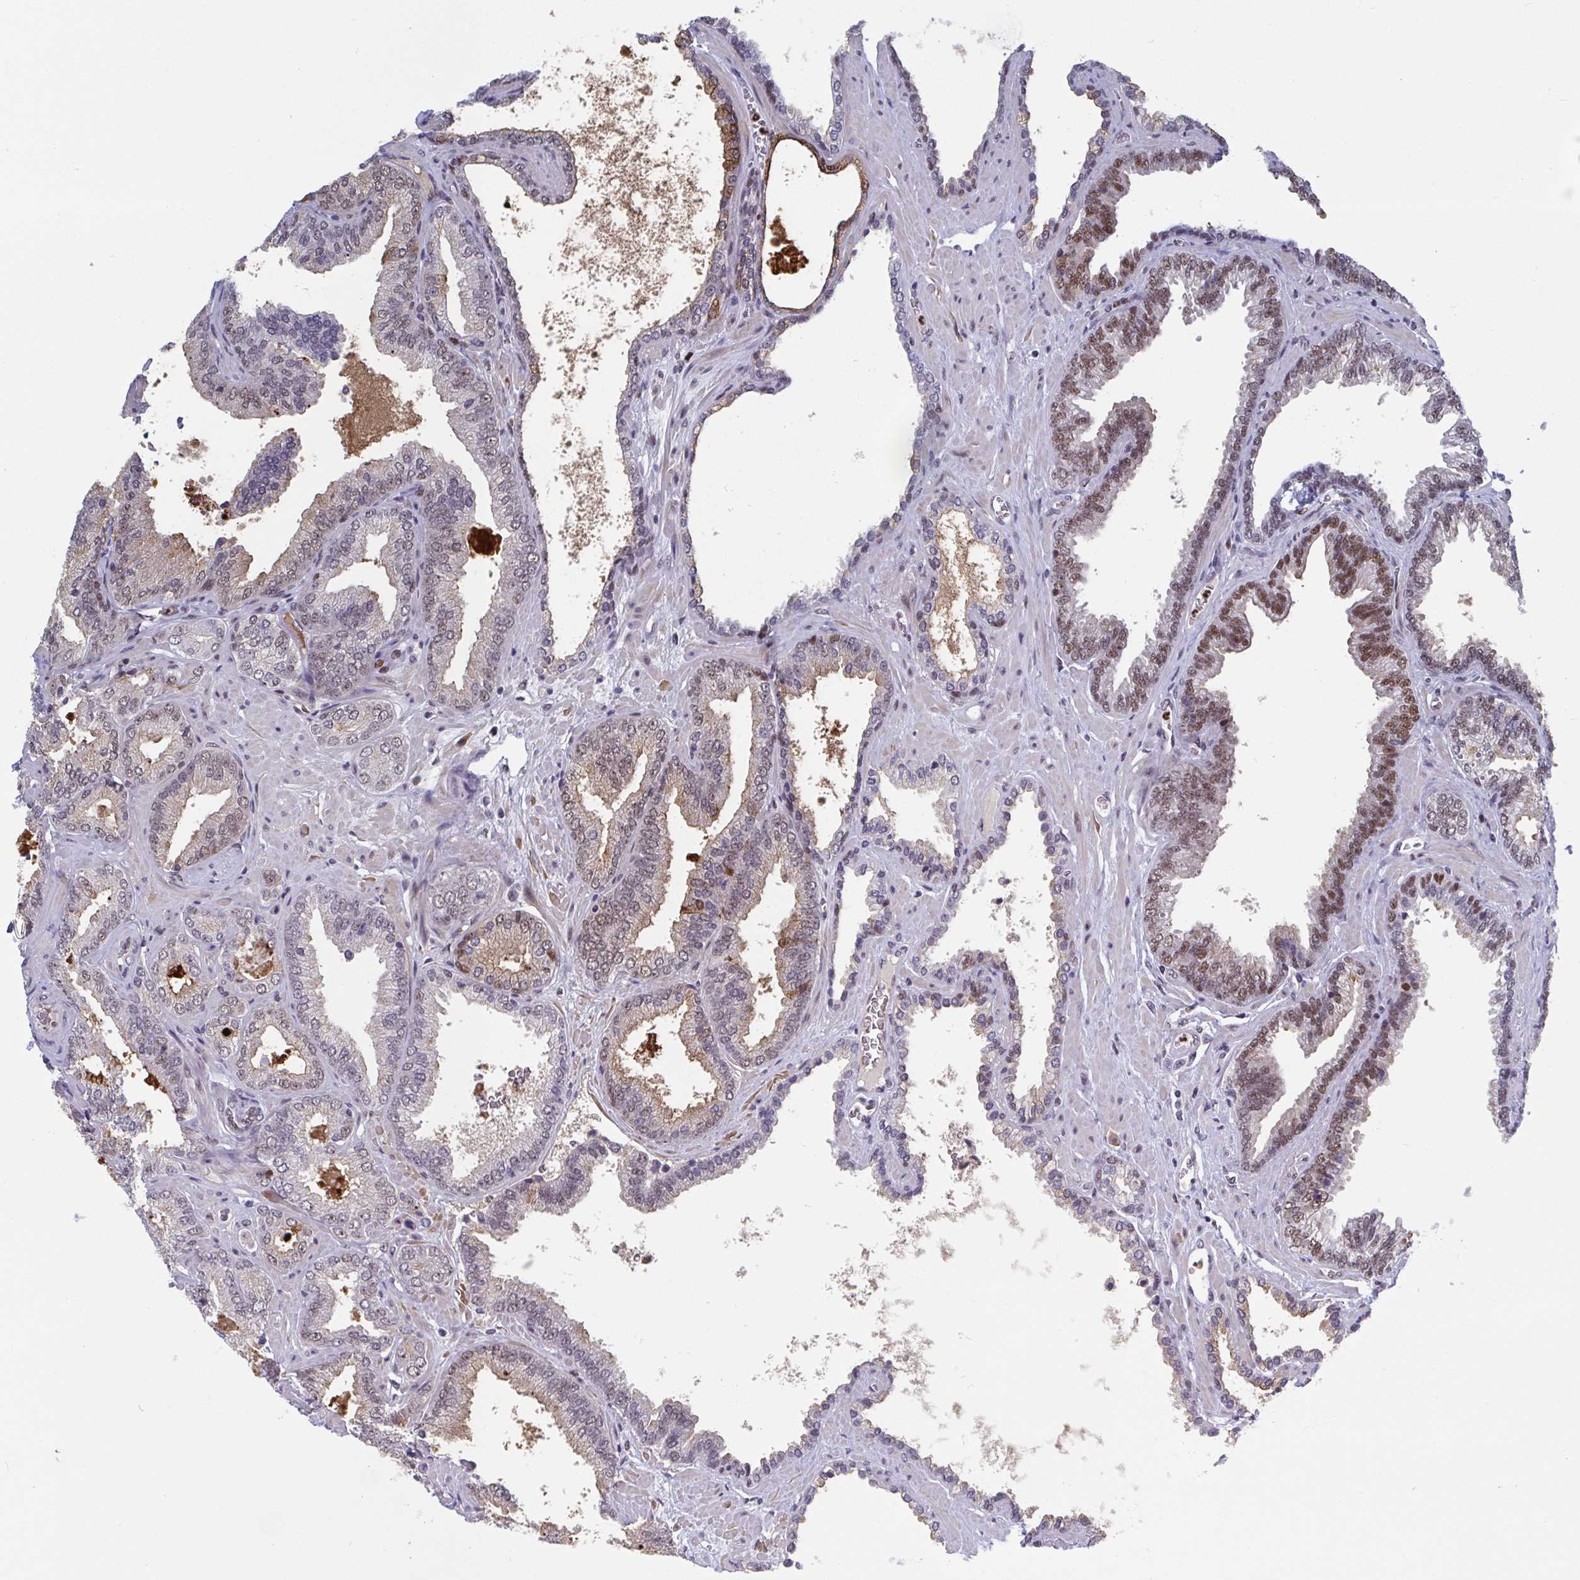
{"staining": {"intensity": "weak", "quantity": "<25%", "location": "cytoplasmic/membranous,nuclear"}, "tissue": "prostate cancer", "cell_type": "Tumor cells", "image_type": "cancer", "snomed": [{"axis": "morphology", "description": "Adenocarcinoma, High grade"}, {"axis": "topography", "description": "Prostate"}], "caption": "Tumor cells are negative for protein expression in human prostate cancer (high-grade adenocarcinoma).", "gene": "JDP2", "patient": {"sex": "male", "age": 68}}